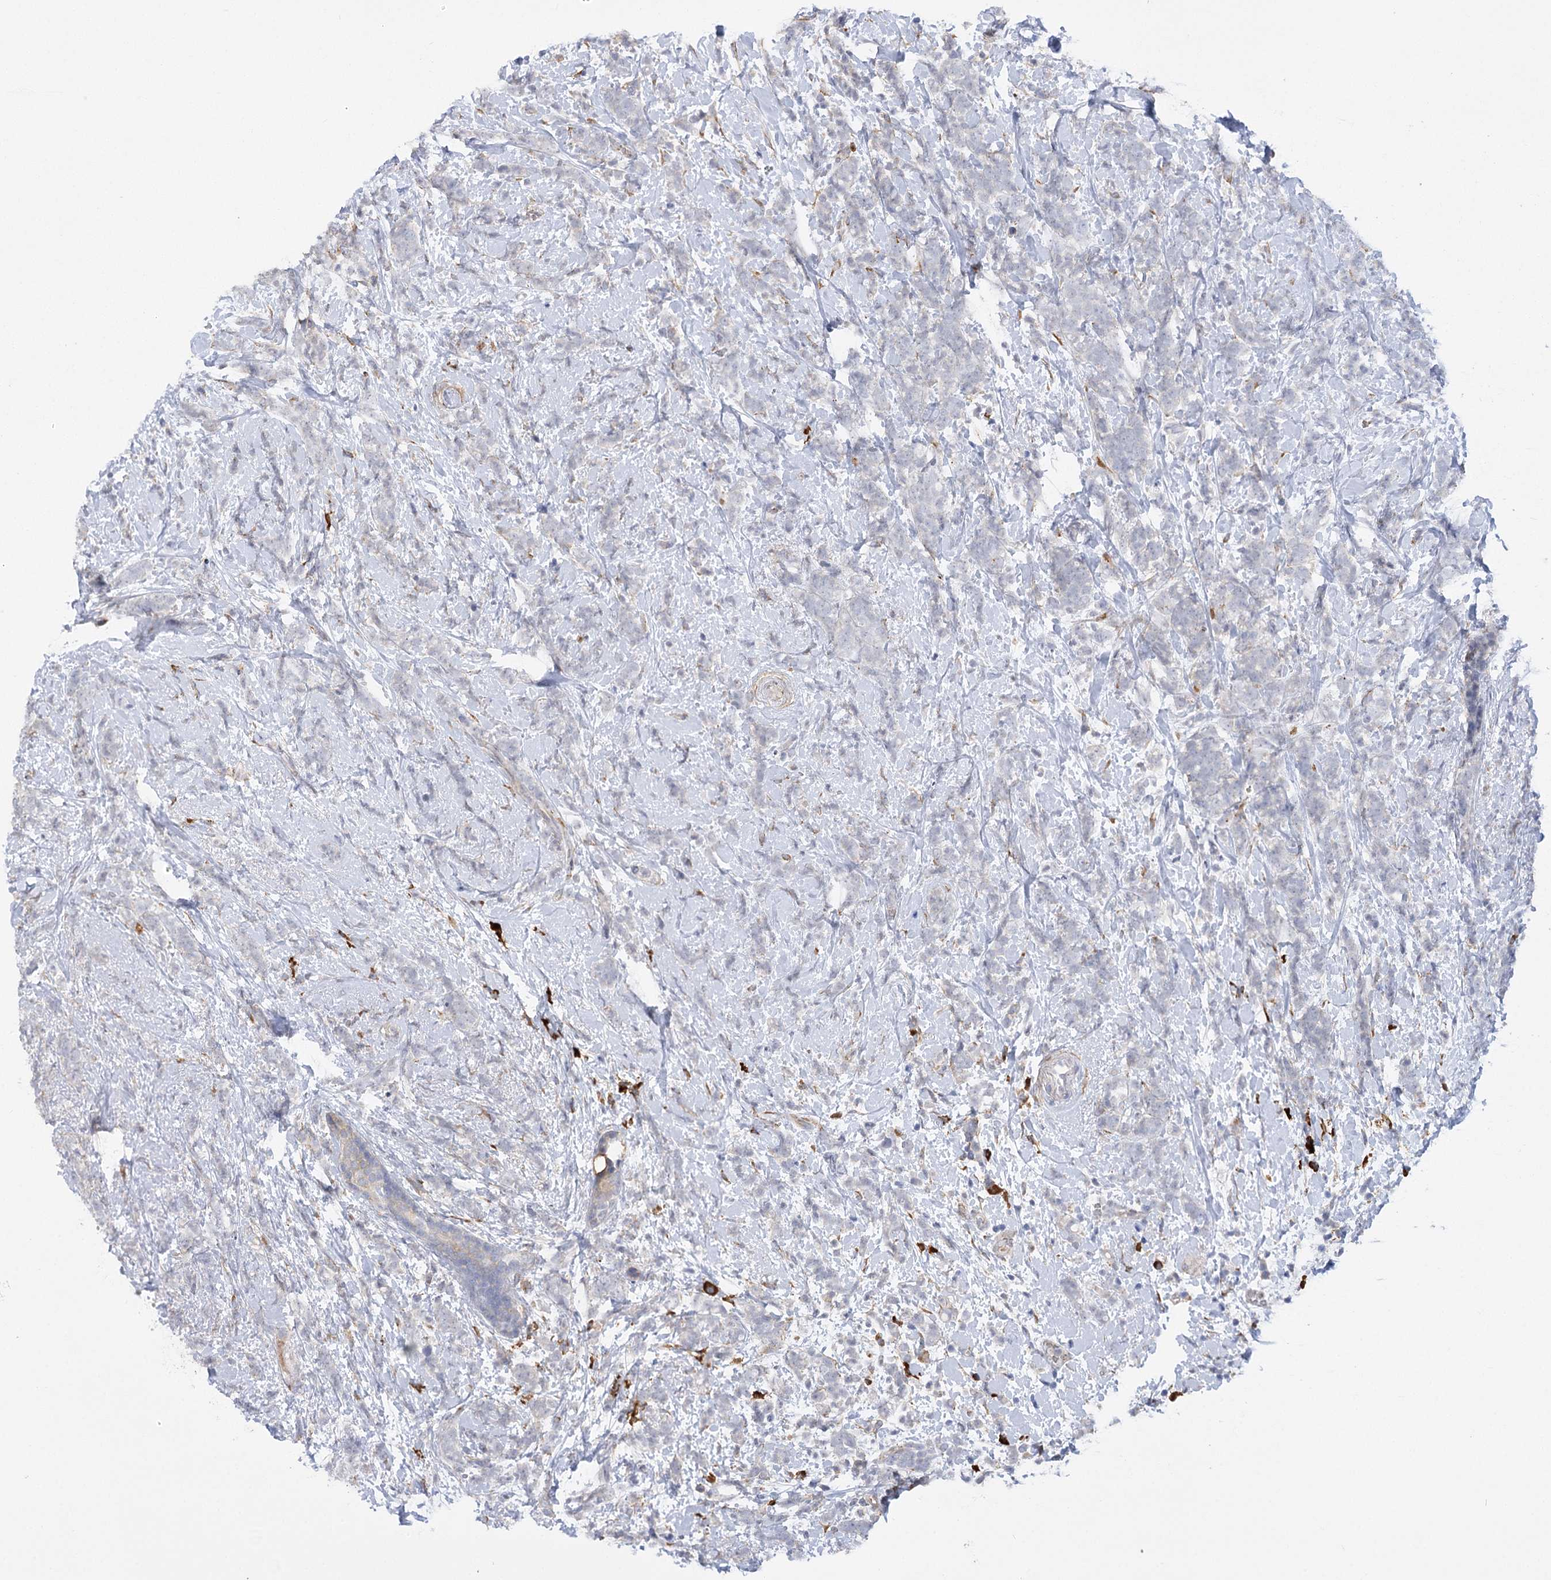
{"staining": {"intensity": "negative", "quantity": "none", "location": "none"}, "tissue": "breast cancer", "cell_type": "Tumor cells", "image_type": "cancer", "snomed": [{"axis": "morphology", "description": "Lobular carcinoma"}, {"axis": "topography", "description": "Breast"}], "caption": "Immunohistochemistry image of neoplastic tissue: breast lobular carcinoma stained with DAB displays no significant protein expression in tumor cells.", "gene": "NCKAP5", "patient": {"sex": "female", "age": 58}}